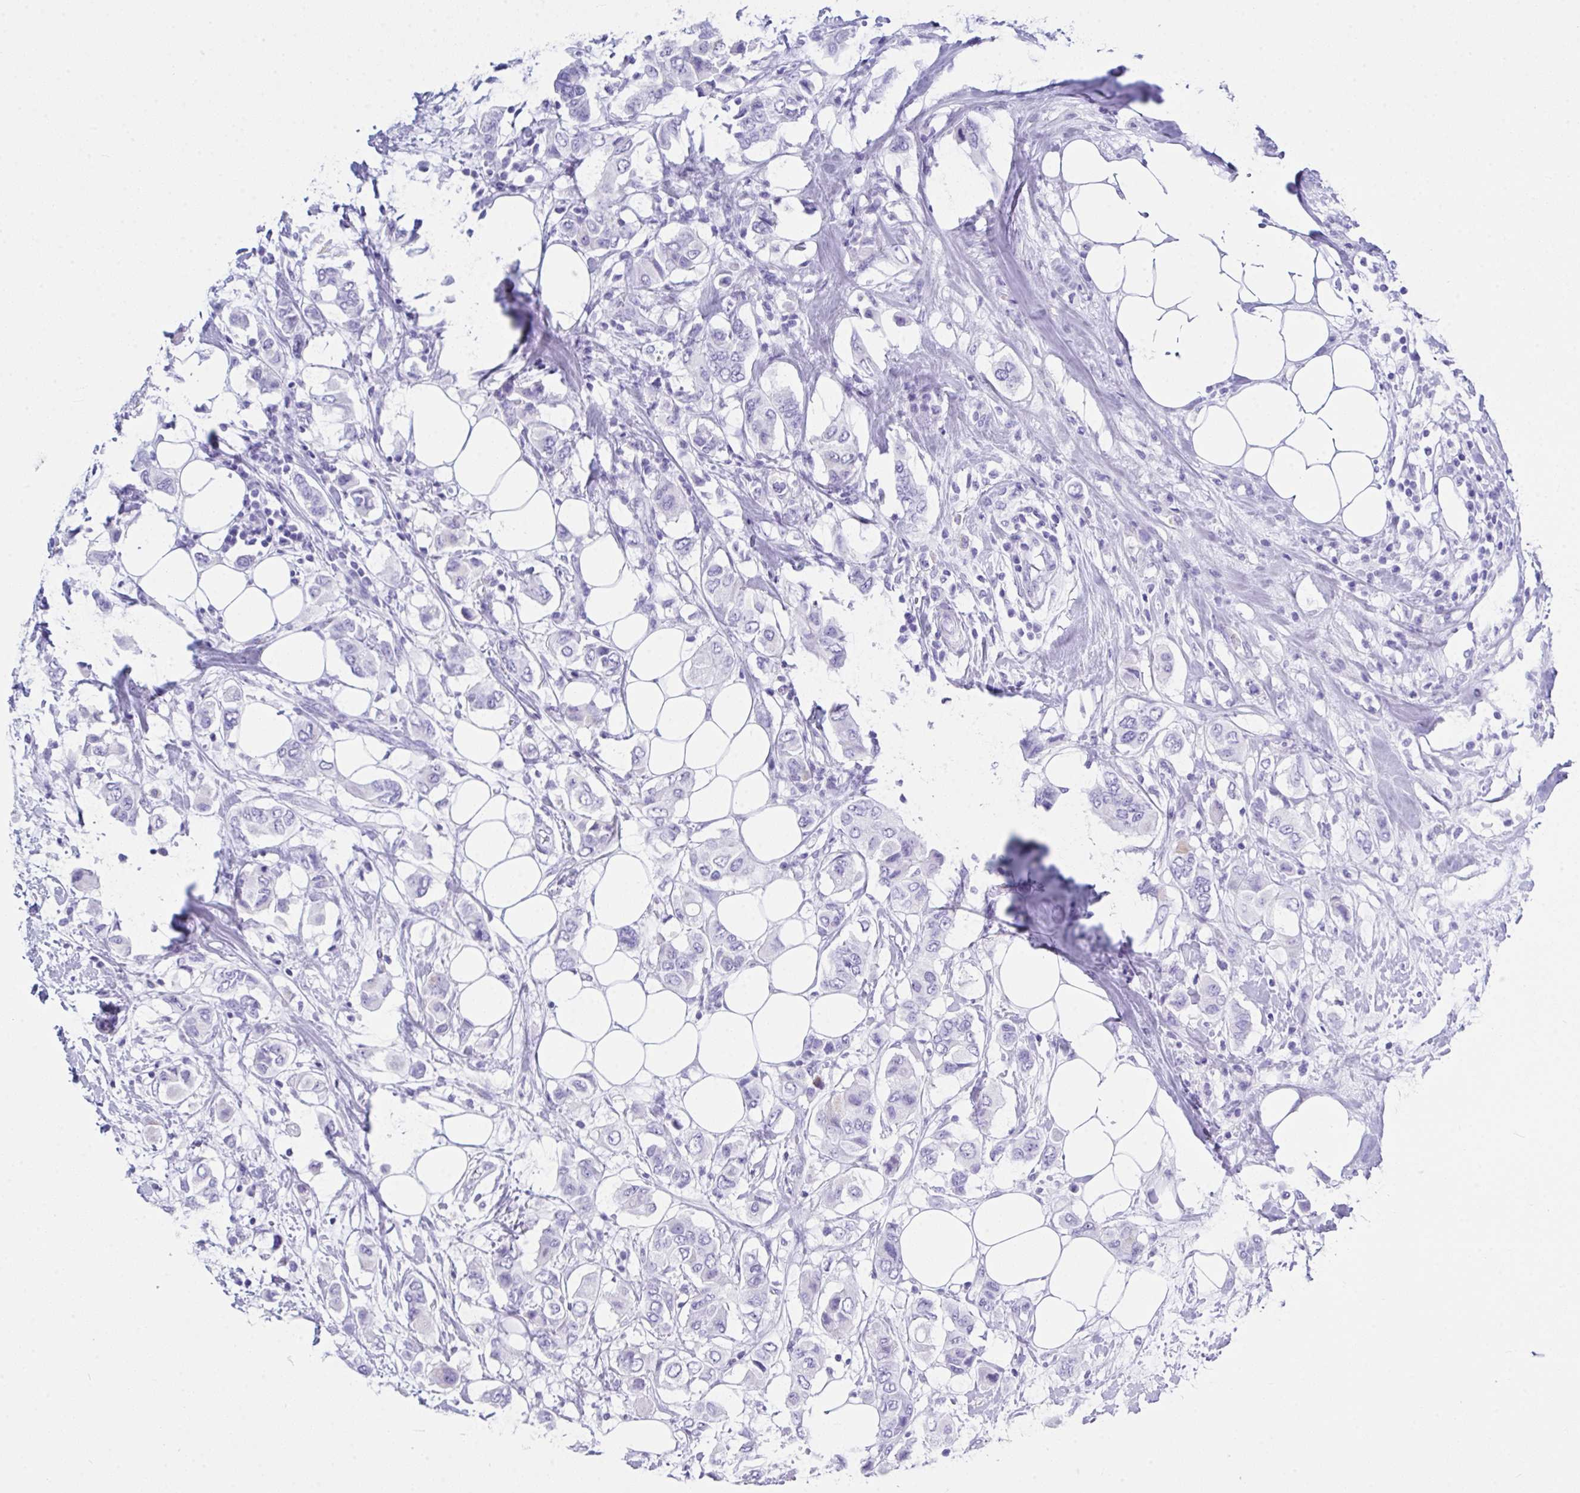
{"staining": {"intensity": "negative", "quantity": "none", "location": "none"}, "tissue": "breast cancer", "cell_type": "Tumor cells", "image_type": "cancer", "snomed": [{"axis": "morphology", "description": "Lobular carcinoma"}, {"axis": "topography", "description": "Breast"}], "caption": "This is a histopathology image of IHC staining of breast lobular carcinoma, which shows no expression in tumor cells.", "gene": "LGALS4", "patient": {"sex": "female", "age": 51}}